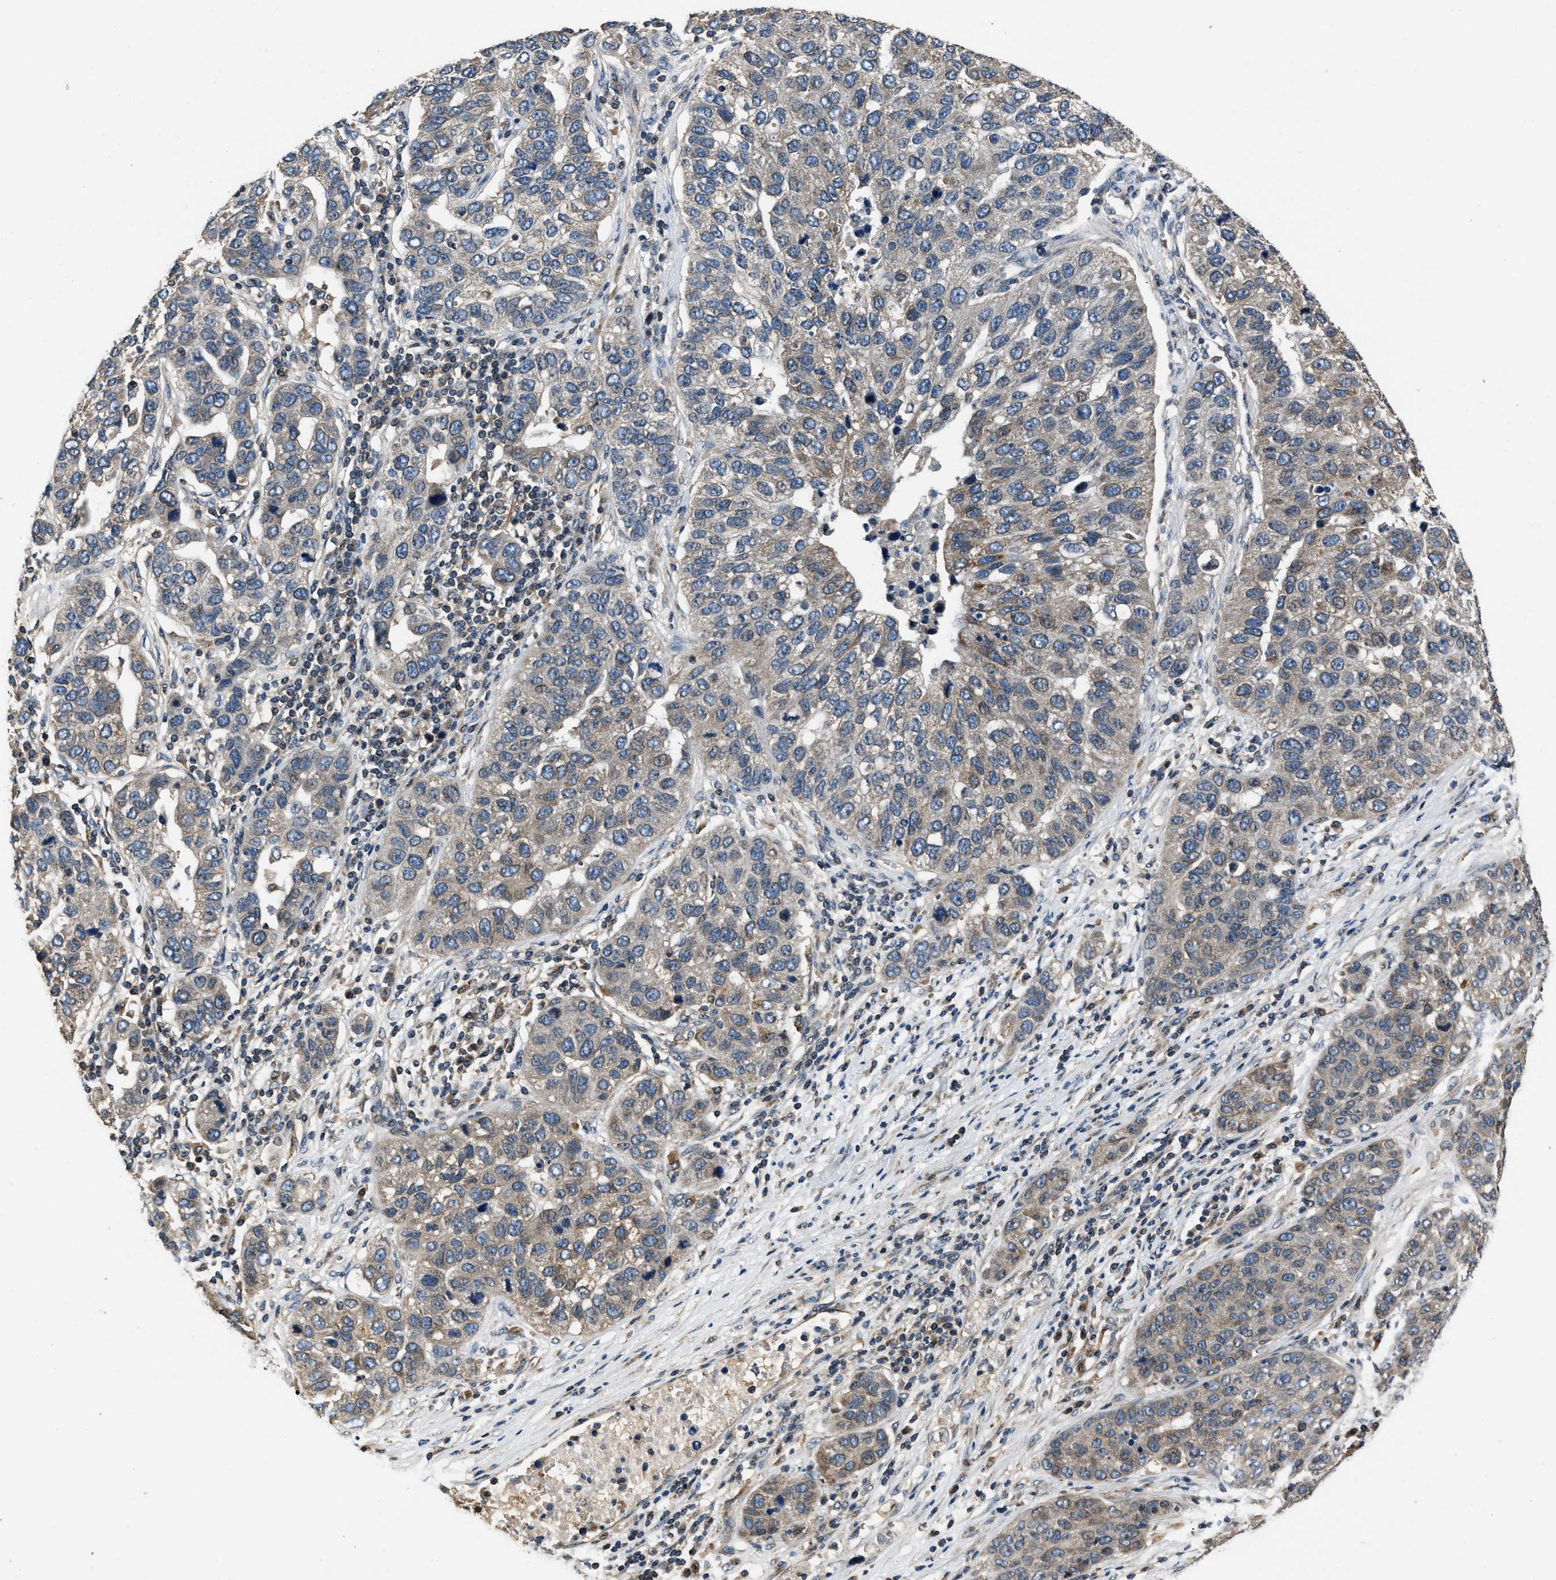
{"staining": {"intensity": "weak", "quantity": ">75%", "location": "cytoplasmic/membranous"}, "tissue": "pancreatic cancer", "cell_type": "Tumor cells", "image_type": "cancer", "snomed": [{"axis": "morphology", "description": "Adenocarcinoma, NOS"}, {"axis": "topography", "description": "Pancreas"}], "caption": "This is an image of IHC staining of pancreatic cancer, which shows weak positivity in the cytoplasmic/membranous of tumor cells.", "gene": "TNRC18", "patient": {"sex": "female", "age": 61}}